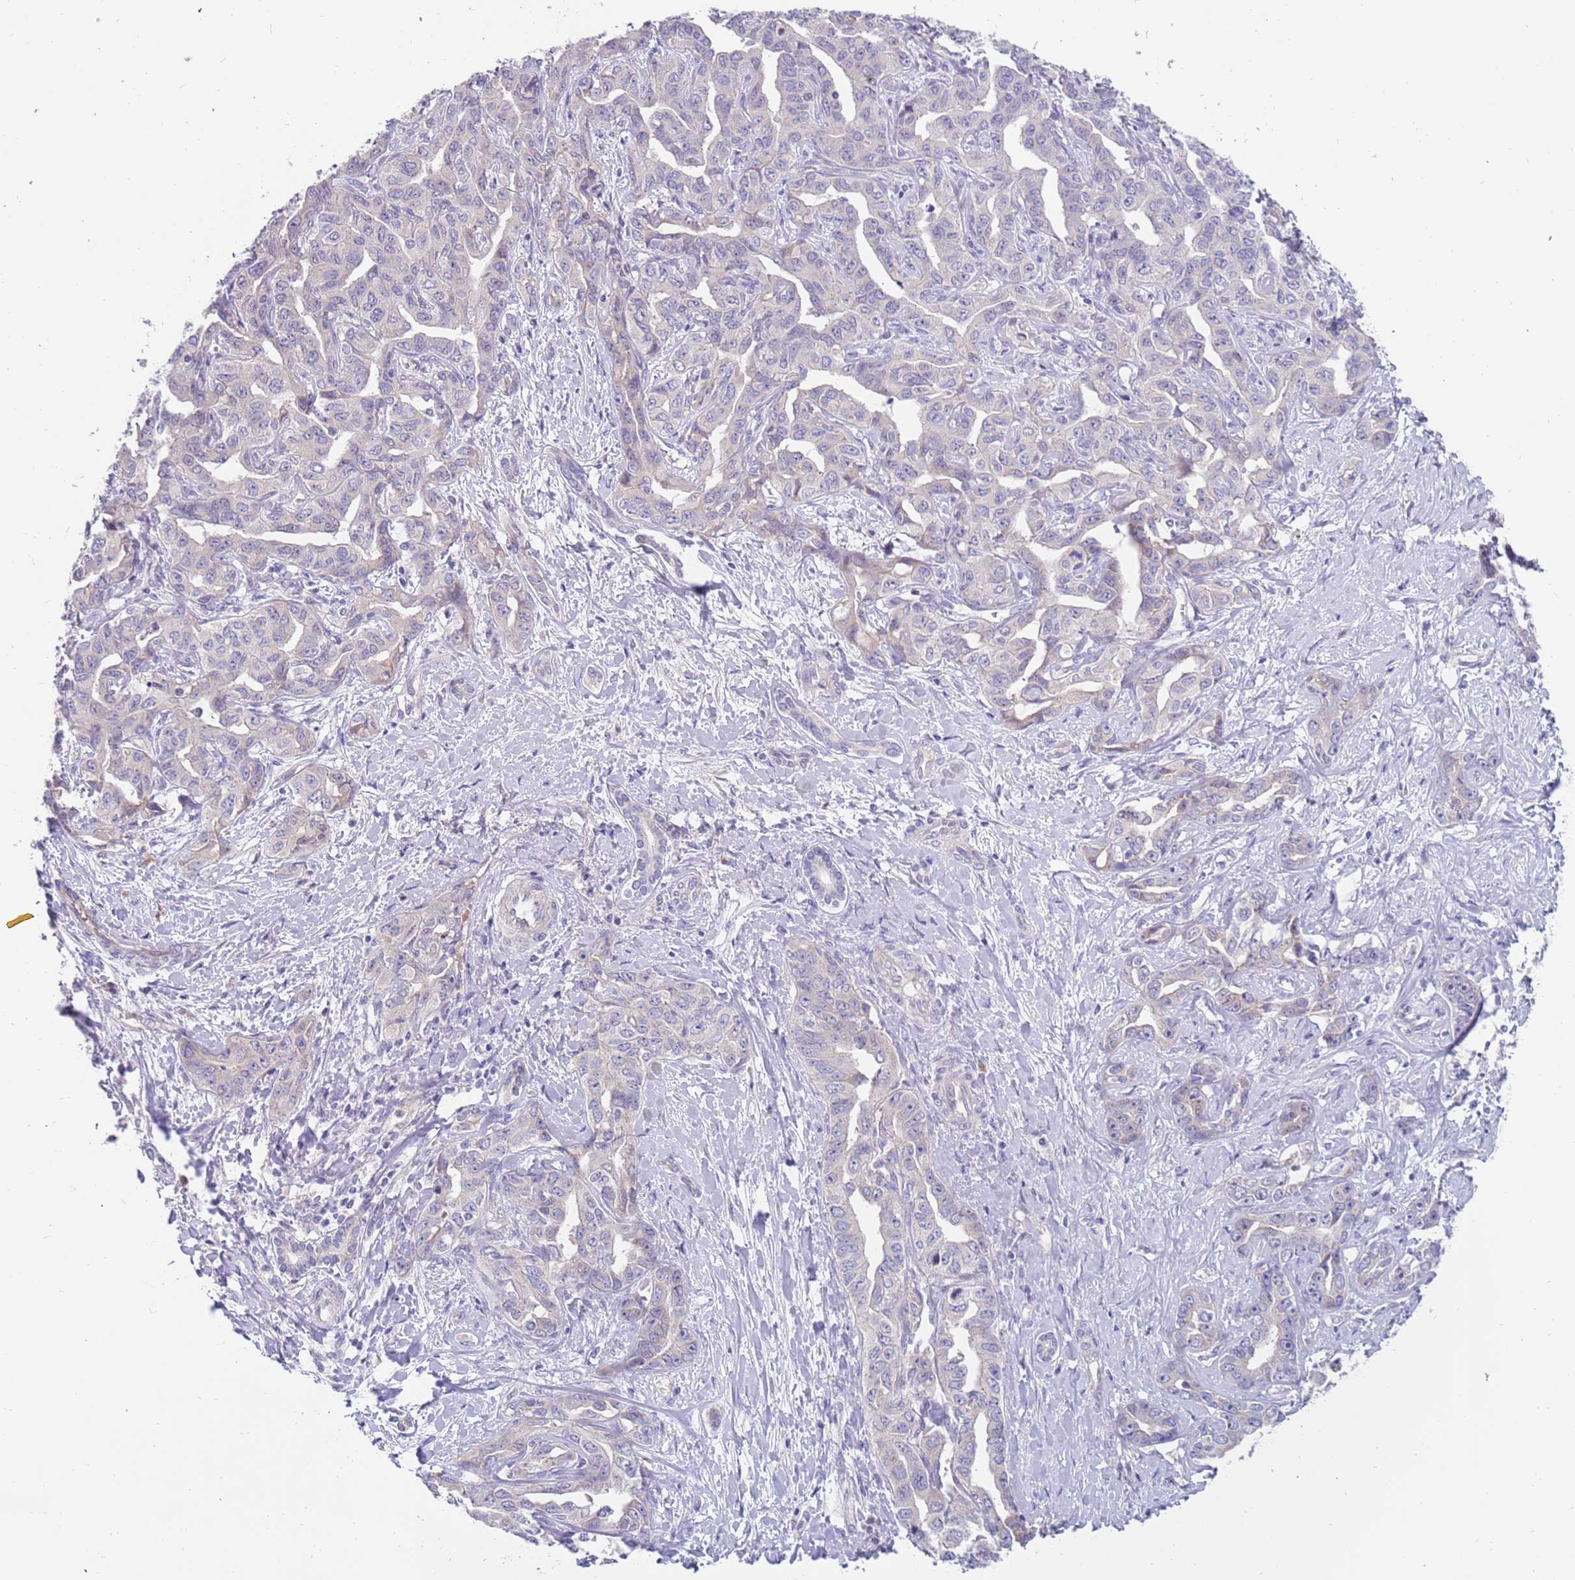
{"staining": {"intensity": "negative", "quantity": "none", "location": "none"}, "tissue": "liver cancer", "cell_type": "Tumor cells", "image_type": "cancer", "snomed": [{"axis": "morphology", "description": "Cholangiocarcinoma"}, {"axis": "topography", "description": "Liver"}], "caption": "Immunohistochemistry image of human liver cholangiocarcinoma stained for a protein (brown), which reveals no staining in tumor cells.", "gene": "ZNF746", "patient": {"sex": "male", "age": 59}}